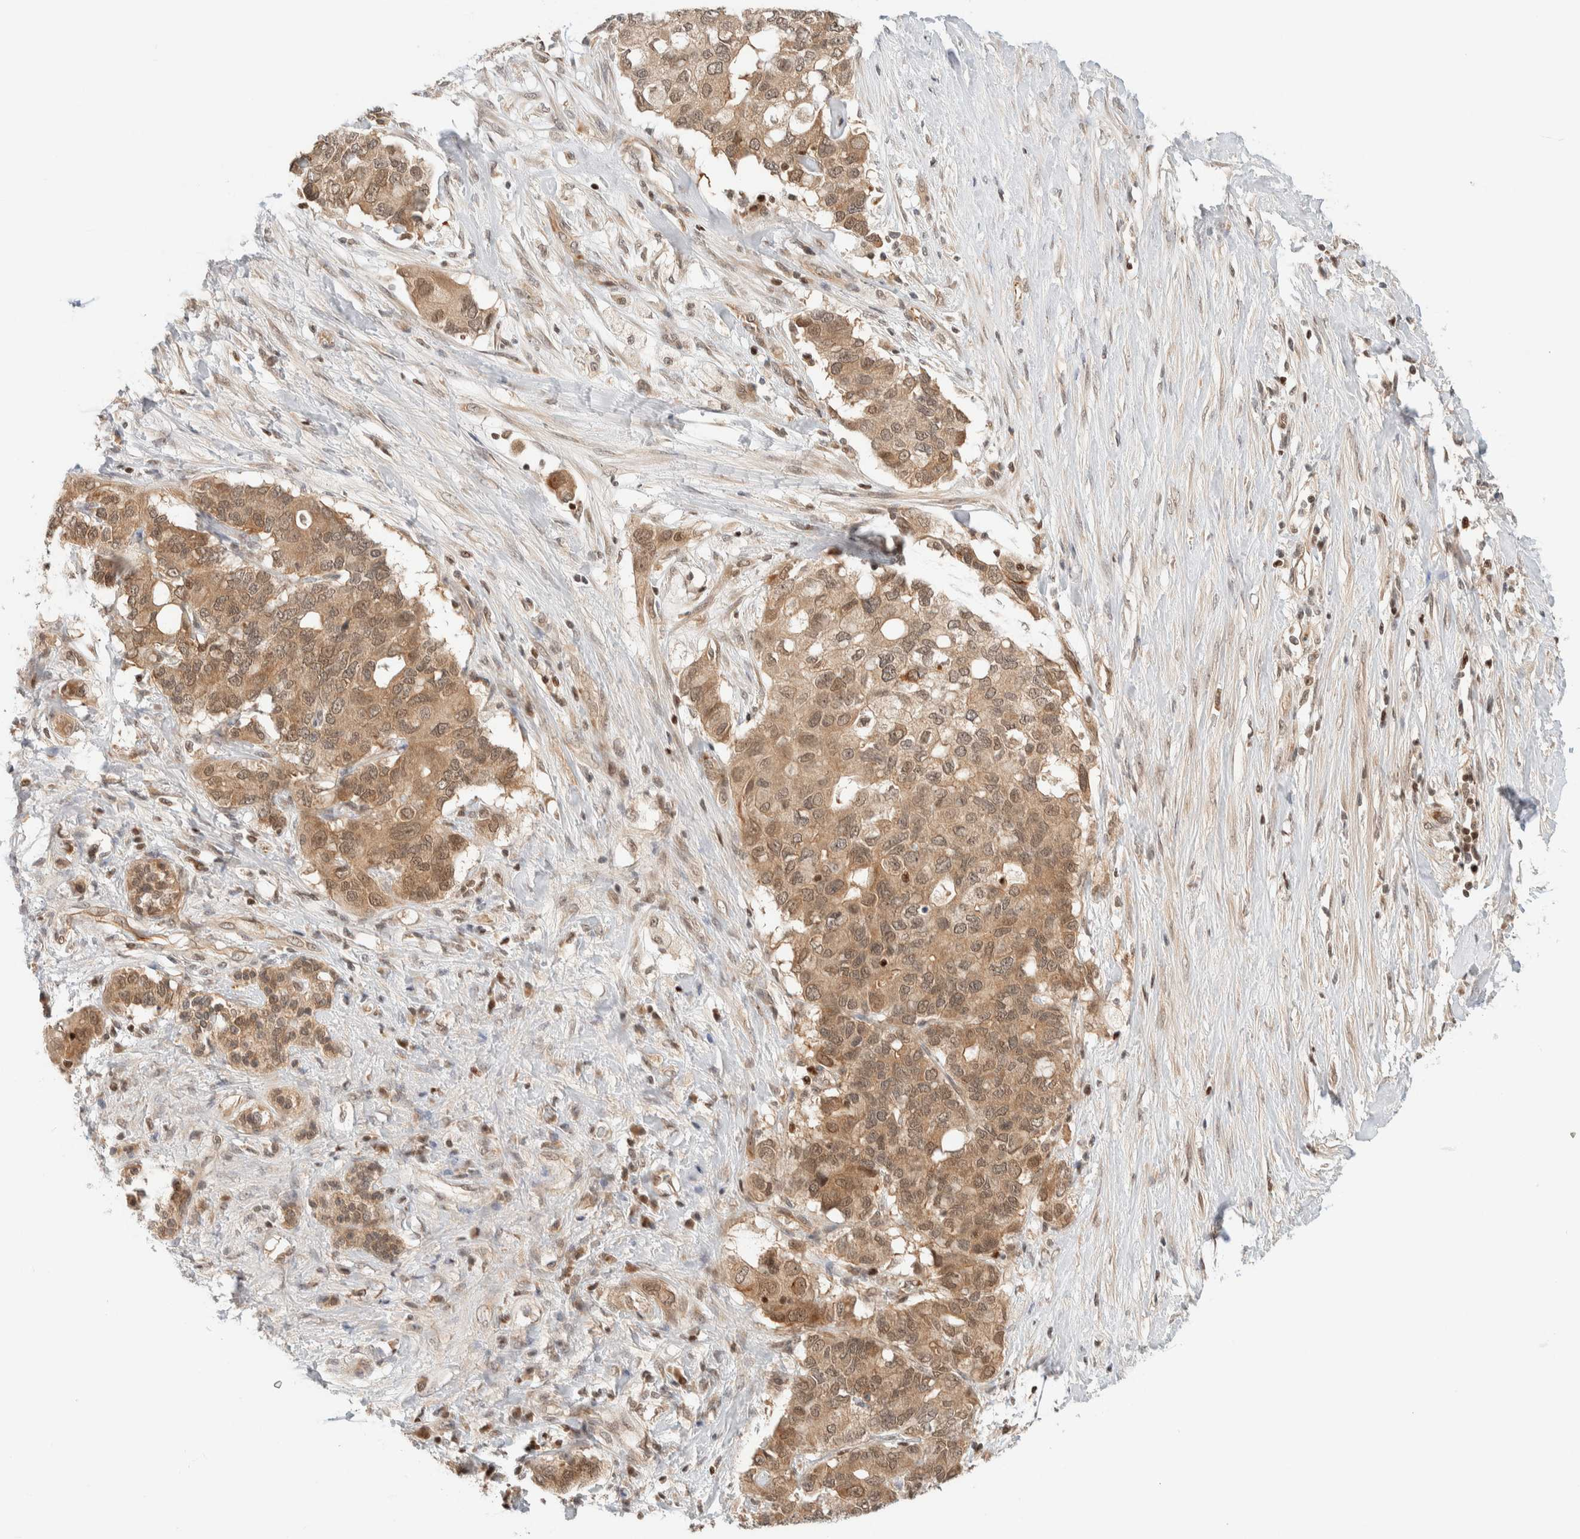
{"staining": {"intensity": "moderate", "quantity": ">75%", "location": "cytoplasmic/membranous"}, "tissue": "pancreatic cancer", "cell_type": "Tumor cells", "image_type": "cancer", "snomed": [{"axis": "morphology", "description": "Adenocarcinoma, NOS"}, {"axis": "topography", "description": "Pancreas"}], "caption": "Adenocarcinoma (pancreatic) was stained to show a protein in brown. There is medium levels of moderate cytoplasmic/membranous expression in approximately >75% of tumor cells.", "gene": "C8orf76", "patient": {"sex": "female", "age": 56}}